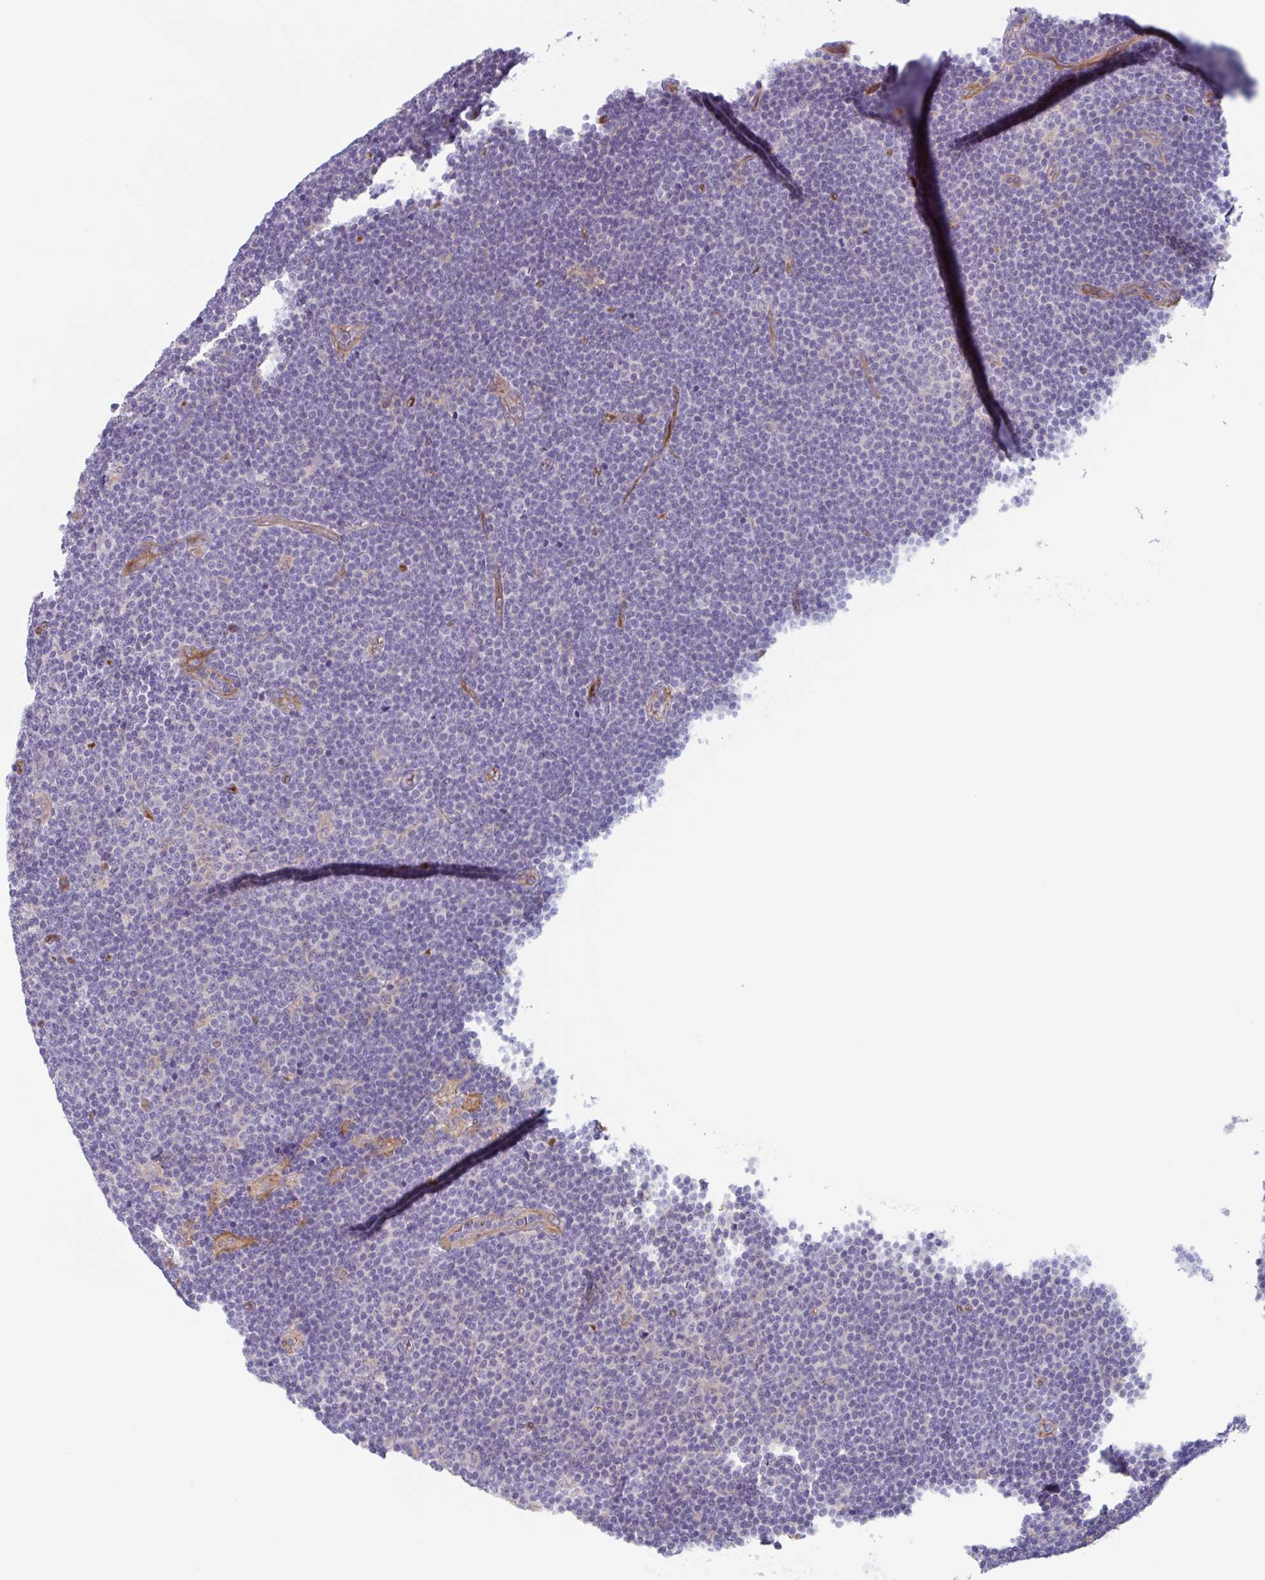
{"staining": {"intensity": "negative", "quantity": "none", "location": "none"}, "tissue": "lymphoma", "cell_type": "Tumor cells", "image_type": "cancer", "snomed": [{"axis": "morphology", "description": "Malignant lymphoma, non-Hodgkin's type, Low grade"}, {"axis": "topography", "description": "Lymph node"}], "caption": "A micrograph of malignant lymphoma, non-Hodgkin's type (low-grade) stained for a protein exhibits no brown staining in tumor cells.", "gene": "EHD4", "patient": {"sex": "male", "age": 48}}